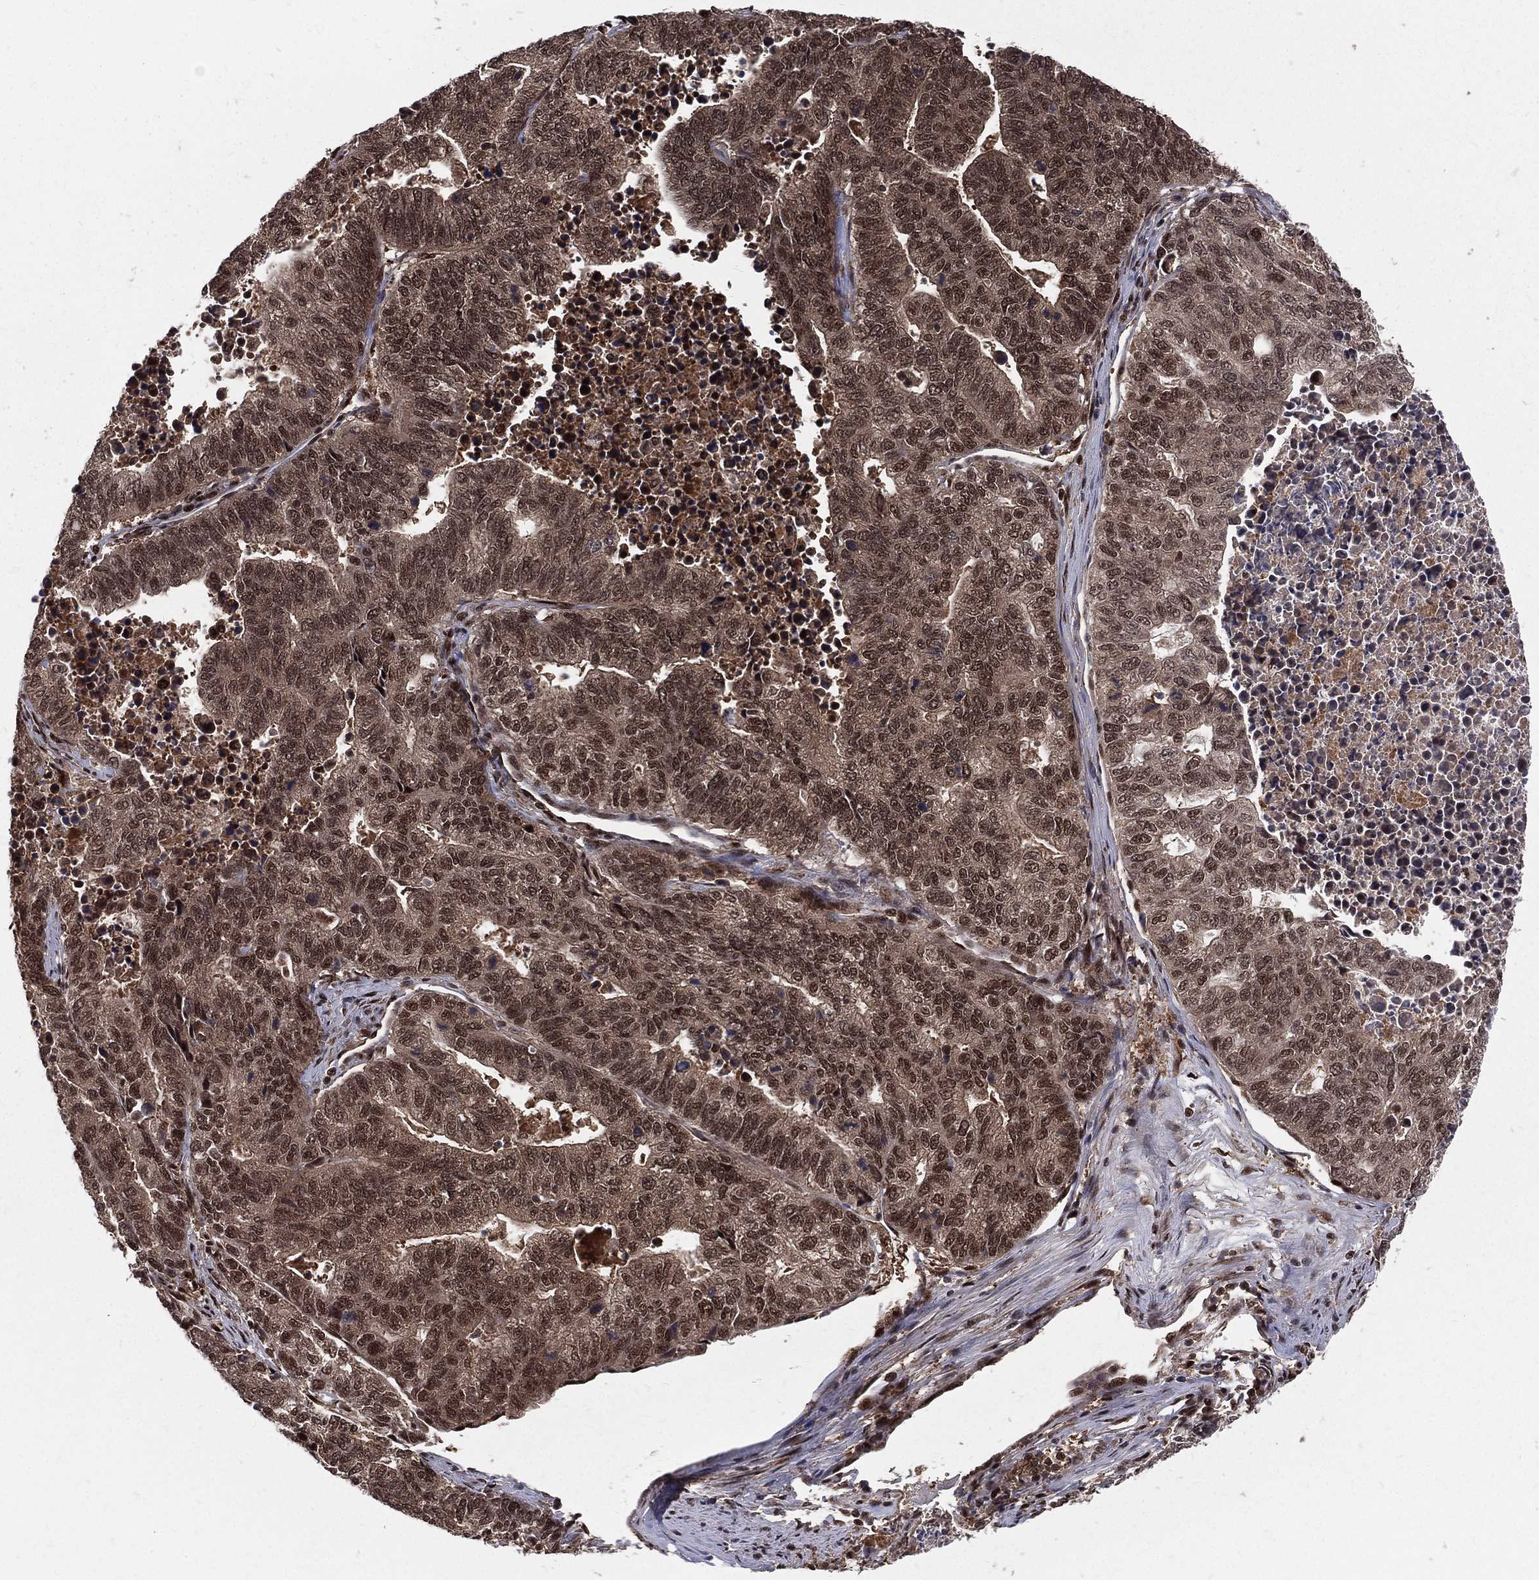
{"staining": {"intensity": "moderate", "quantity": ">75%", "location": "cytoplasmic/membranous,nuclear"}, "tissue": "stomach cancer", "cell_type": "Tumor cells", "image_type": "cancer", "snomed": [{"axis": "morphology", "description": "Adenocarcinoma, NOS"}, {"axis": "topography", "description": "Stomach, upper"}], "caption": "Protein expression analysis of human stomach cancer (adenocarcinoma) reveals moderate cytoplasmic/membranous and nuclear staining in approximately >75% of tumor cells.", "gene": "COPS4", "patient": {"sex": "female", "age": 67}}